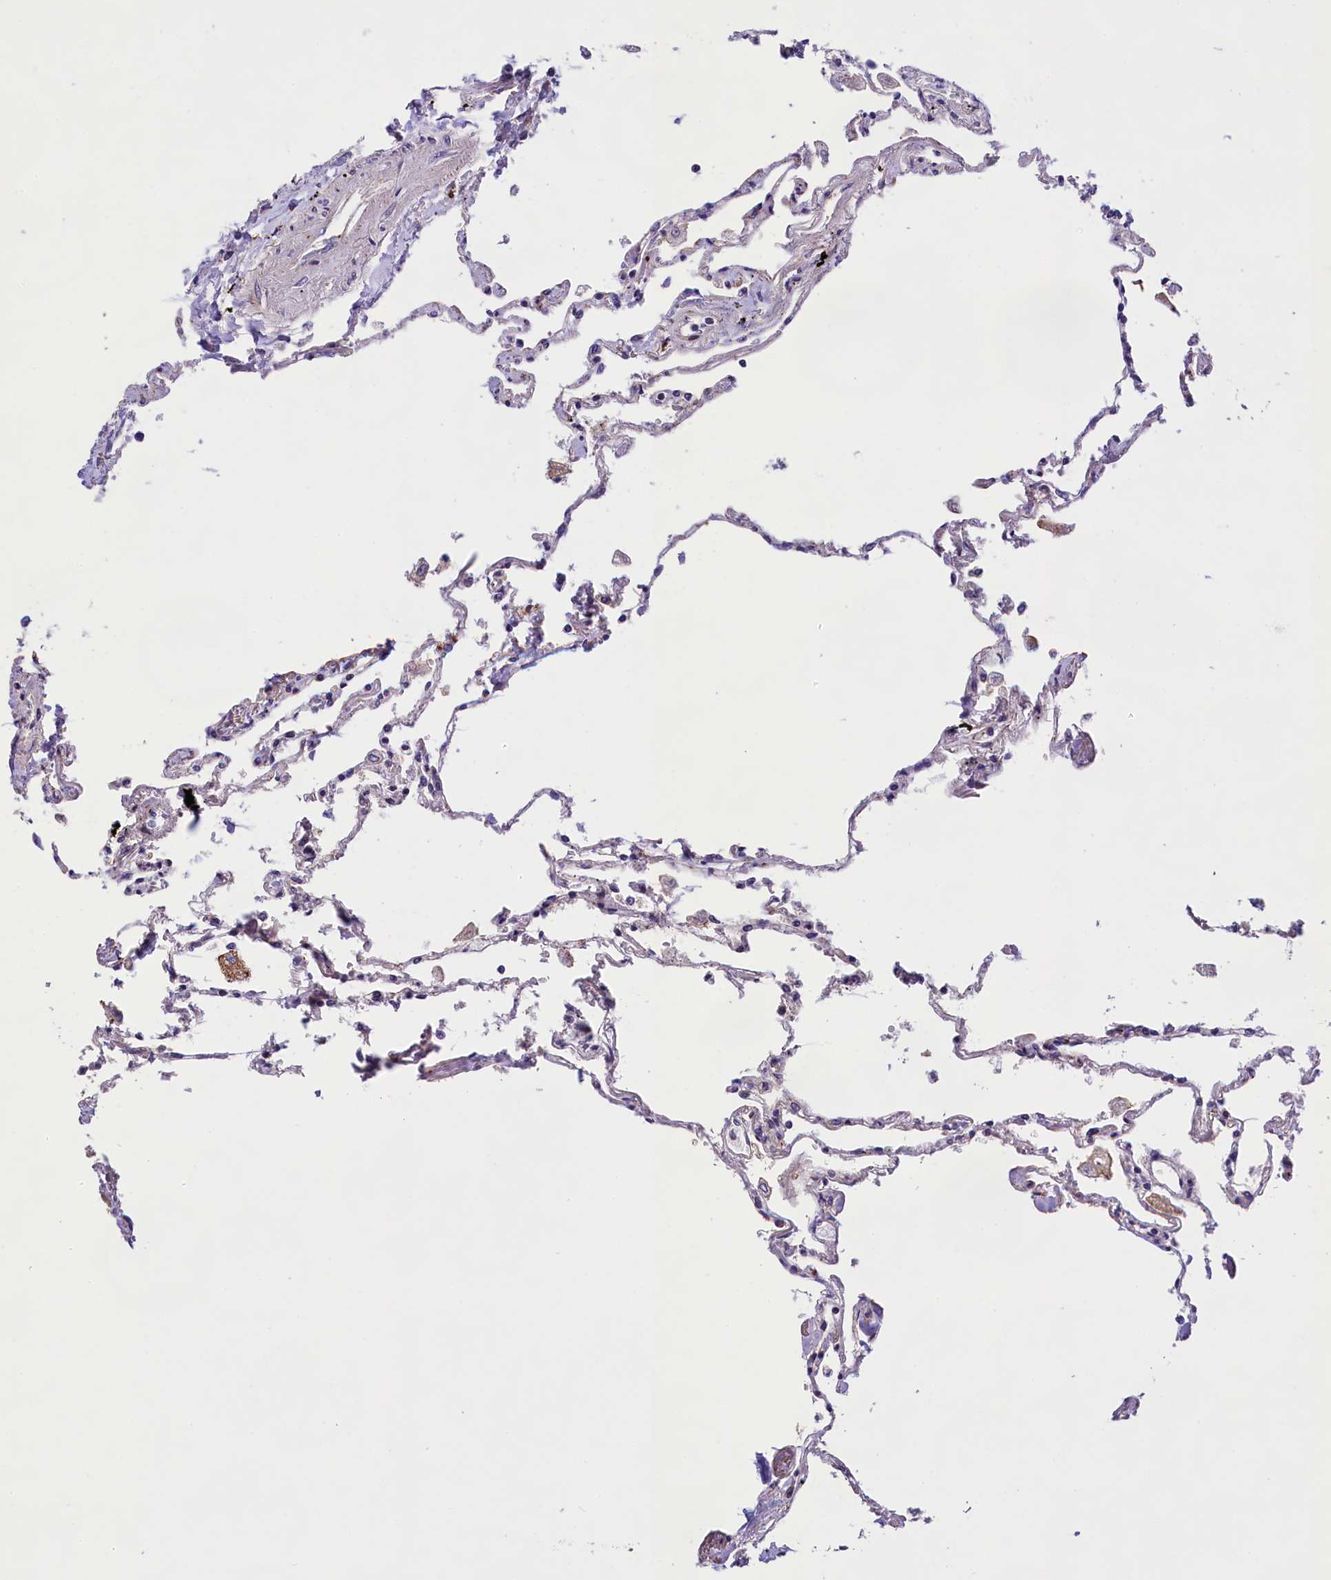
{"staining": {"intensity": "negative", "quantity": "none", "location": "none"}, "tissue": "lung", "cell_type": "Alveolar cells", "image_type": "normal", "snomed": [{"axis": "morphology", "description": "Normal tissue, NOS"}, {"axis": "topography", "description": "Lung"}], "caption": "There is no significant staining in alveolar cells of lung. (DAB (3,3'-diaminobenzidine) IHC visualized using brightfield microscopy, high magnification).", "gene": "FBXO45", "patient": {"sex": "female", "age": 67}}